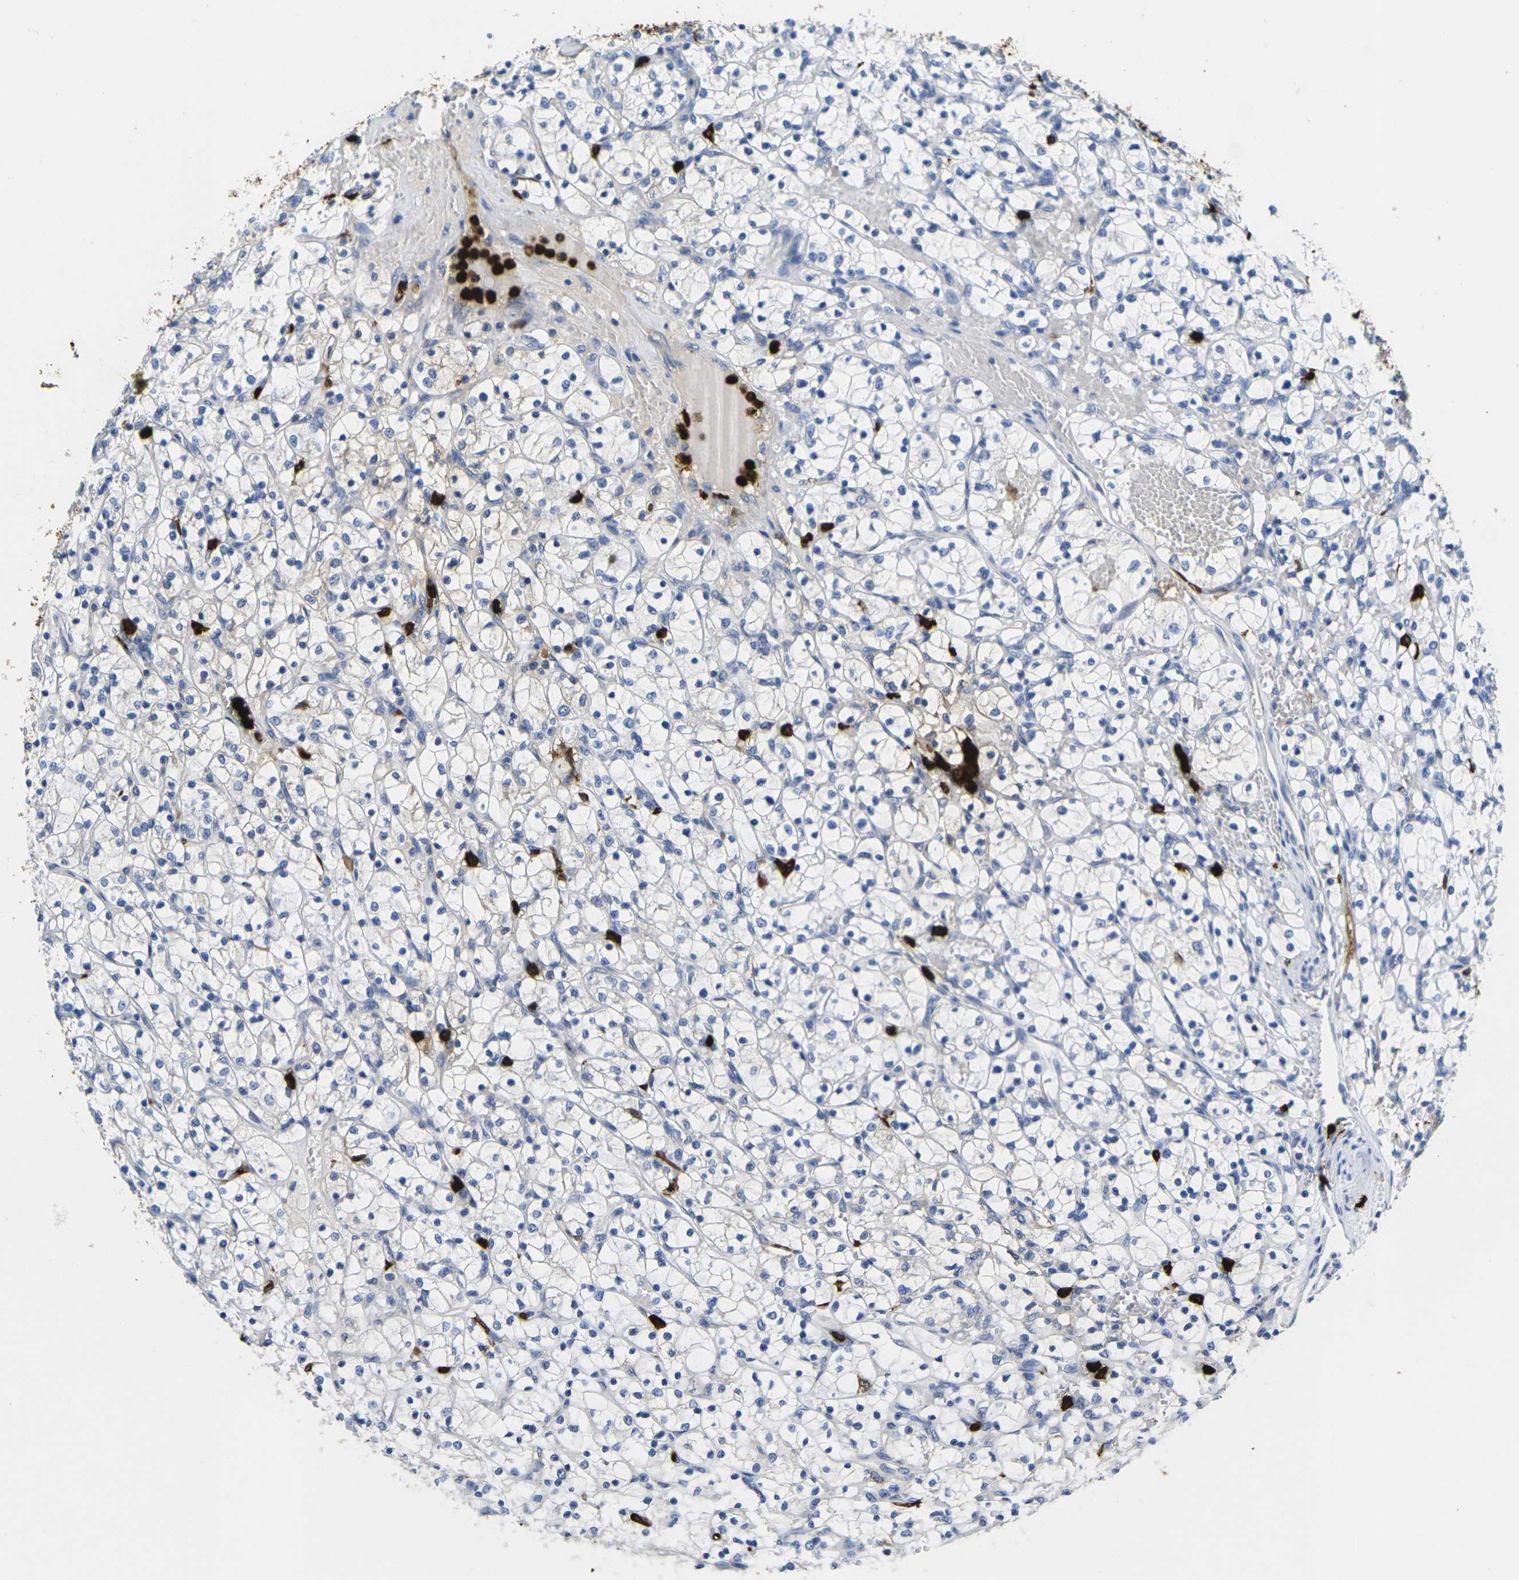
{"staining": {"intensity": "negative", "quantity": "none", "location": "none"}, "tissue": "renal cancer", "cell_type": "Tumor cells", "image_type": "cancer", "snomed": [{"axis": "morphology", "description": "Adenocarcinoma, NOS"}, {"axis": "topography", "description": "Kidney"}], "caption": "IHC photomicrograph of neoplastic tissue: renal adenocarcinoma stained with DAB (3,3'-diaminobenzidine) displays no significant protein expression in tumor cells. (Brightfield microscopy of DAB IHC at high magnification).", "gene": "S100A9", "patient": {"sex": "female", "age": 69}}